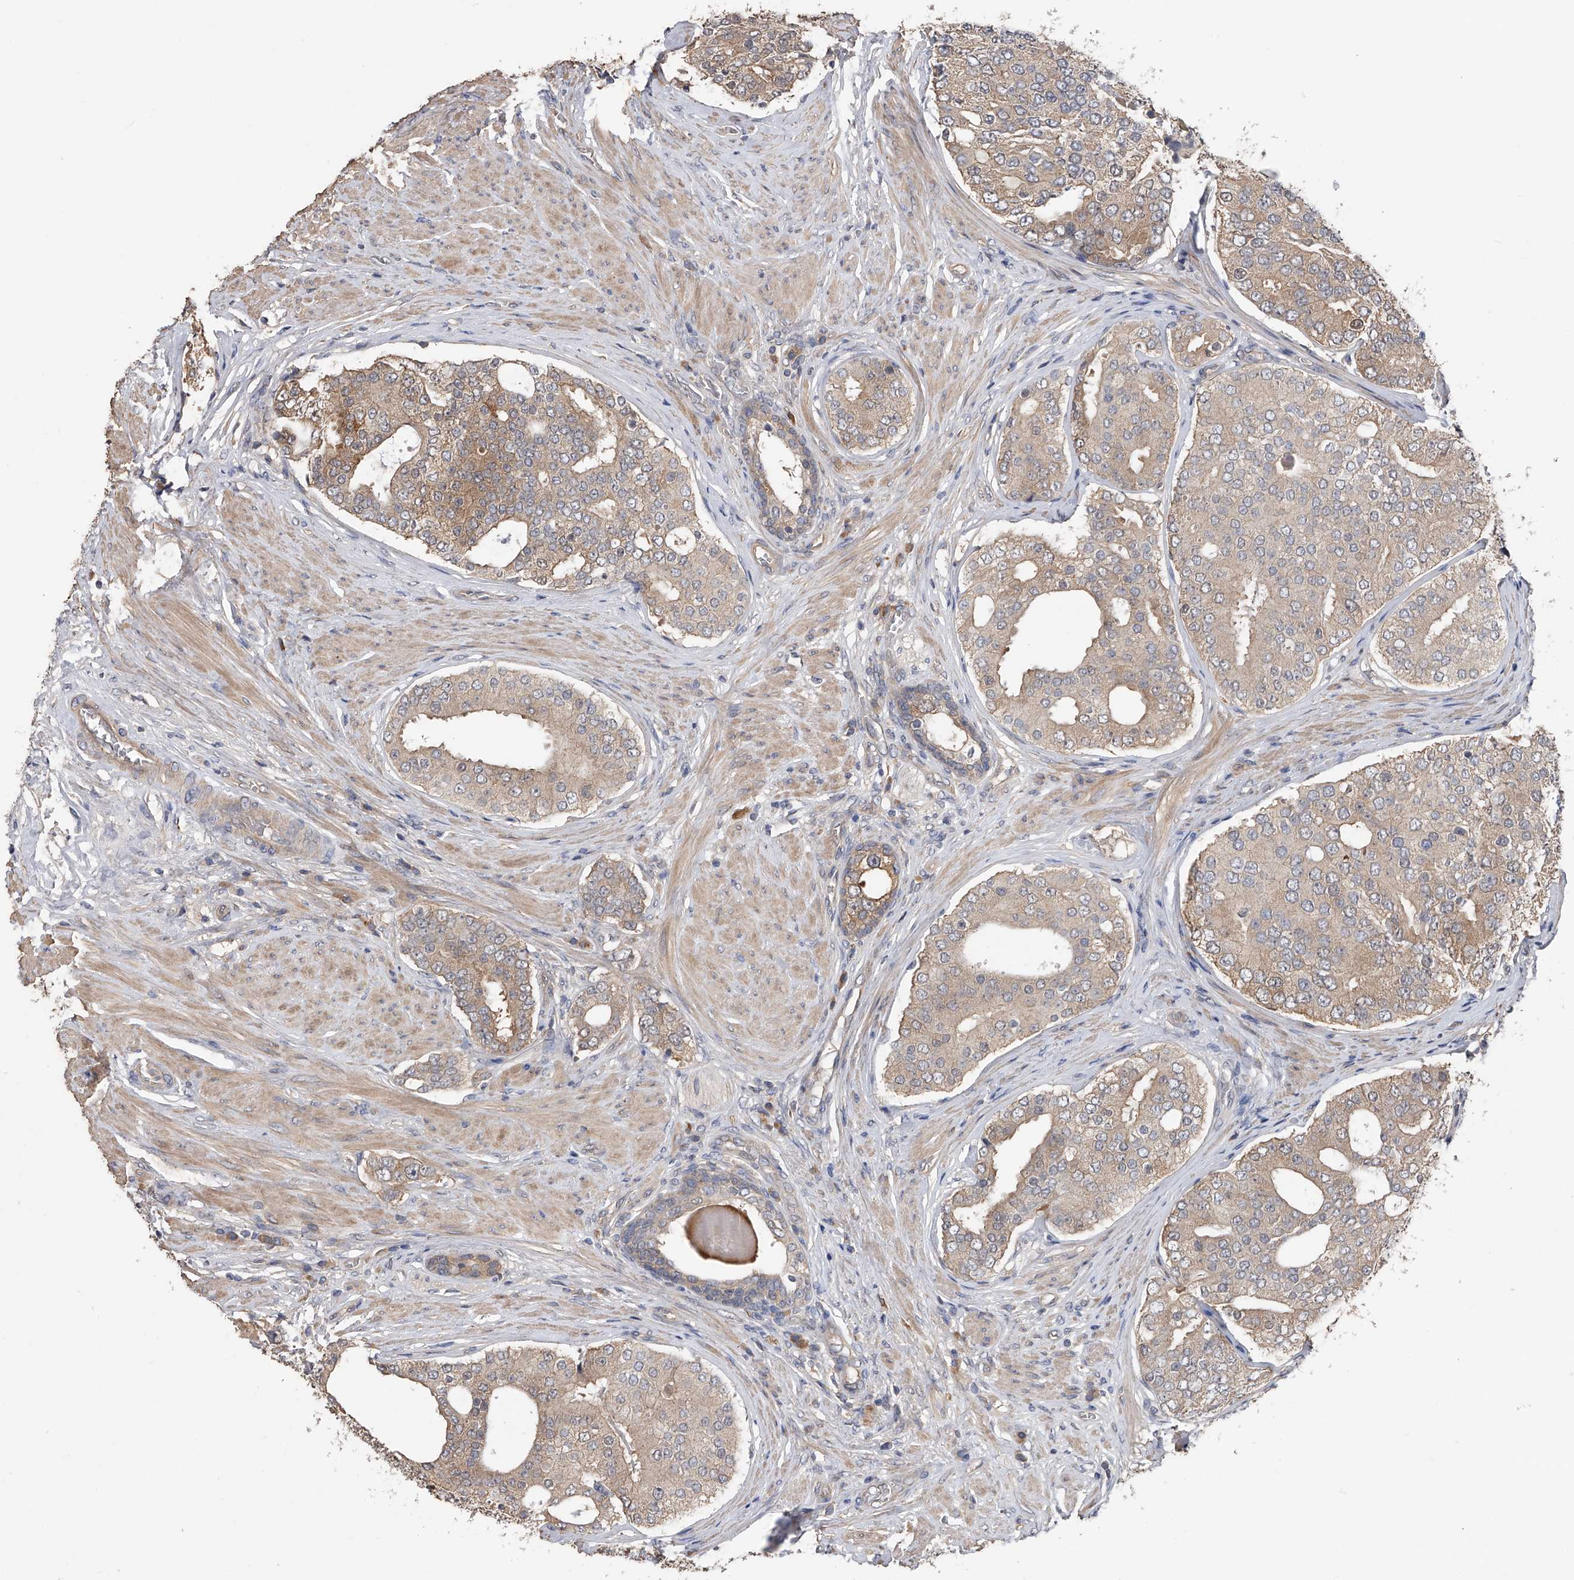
{"staining": {"intensity": "weak", "quantity": ">75%", "location": "cytoplasmic/membranous"}, "tissue": "prostate cancer", "cell_type": "Tumor cells", "image_type": "cancer", "snomed": [{"axis": "morphology", "description": "Adenocarcinoma, High grade"}, {"axis": "topography", "description": "Prostate"}], "caption": "Prostate adenocarcinoma (high-grade) stained with a brown dye shows weak cytoplasmic/membranous positive staining in approximately >75% of tumor cells.", "gene": "CFAP298", "patient": {"sex": "male", "age": 56}}